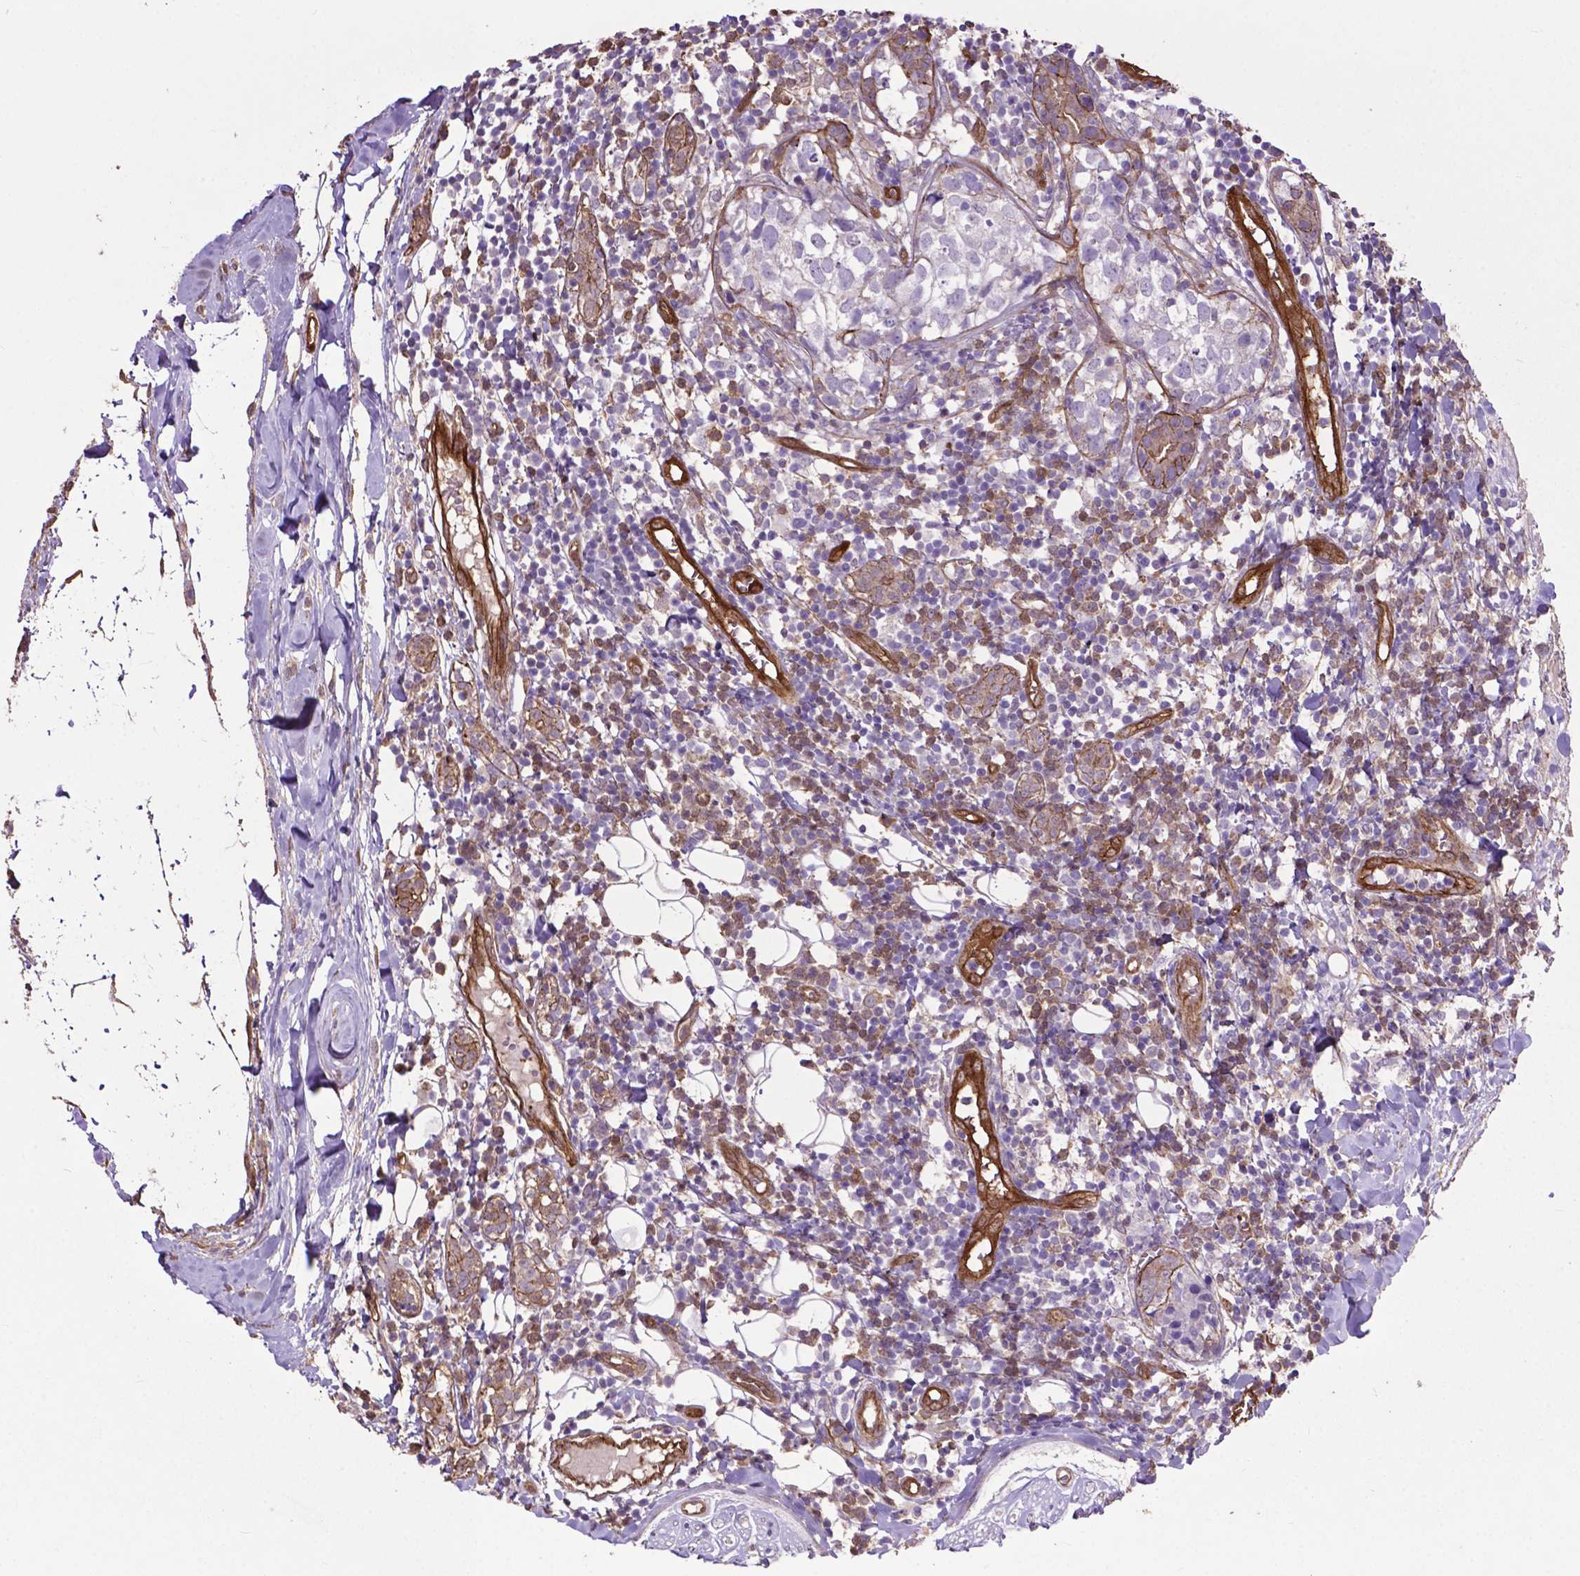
{"staining": {"intensity": "negative", "quantity": "none", "location": "none"}, "tissue": "breast cancer", "cell_type": "Tumor cells", "image_type": "cancer", "snomed": [{"axis": "morphology", "description": "Duct carcinoma"}, {"axis": "topography", "description": "Breast"}], "caption": "Immunohistochemistry of breast cancer shows no staining in tumor cells. The staining is performed using DAB (3,3'-diaminobenzidine) brown chromogen with nuclei counter-stained in using hematoxylin.", "gene": "PDLIM1", "patient": {"sex": "female", "age": 30}}